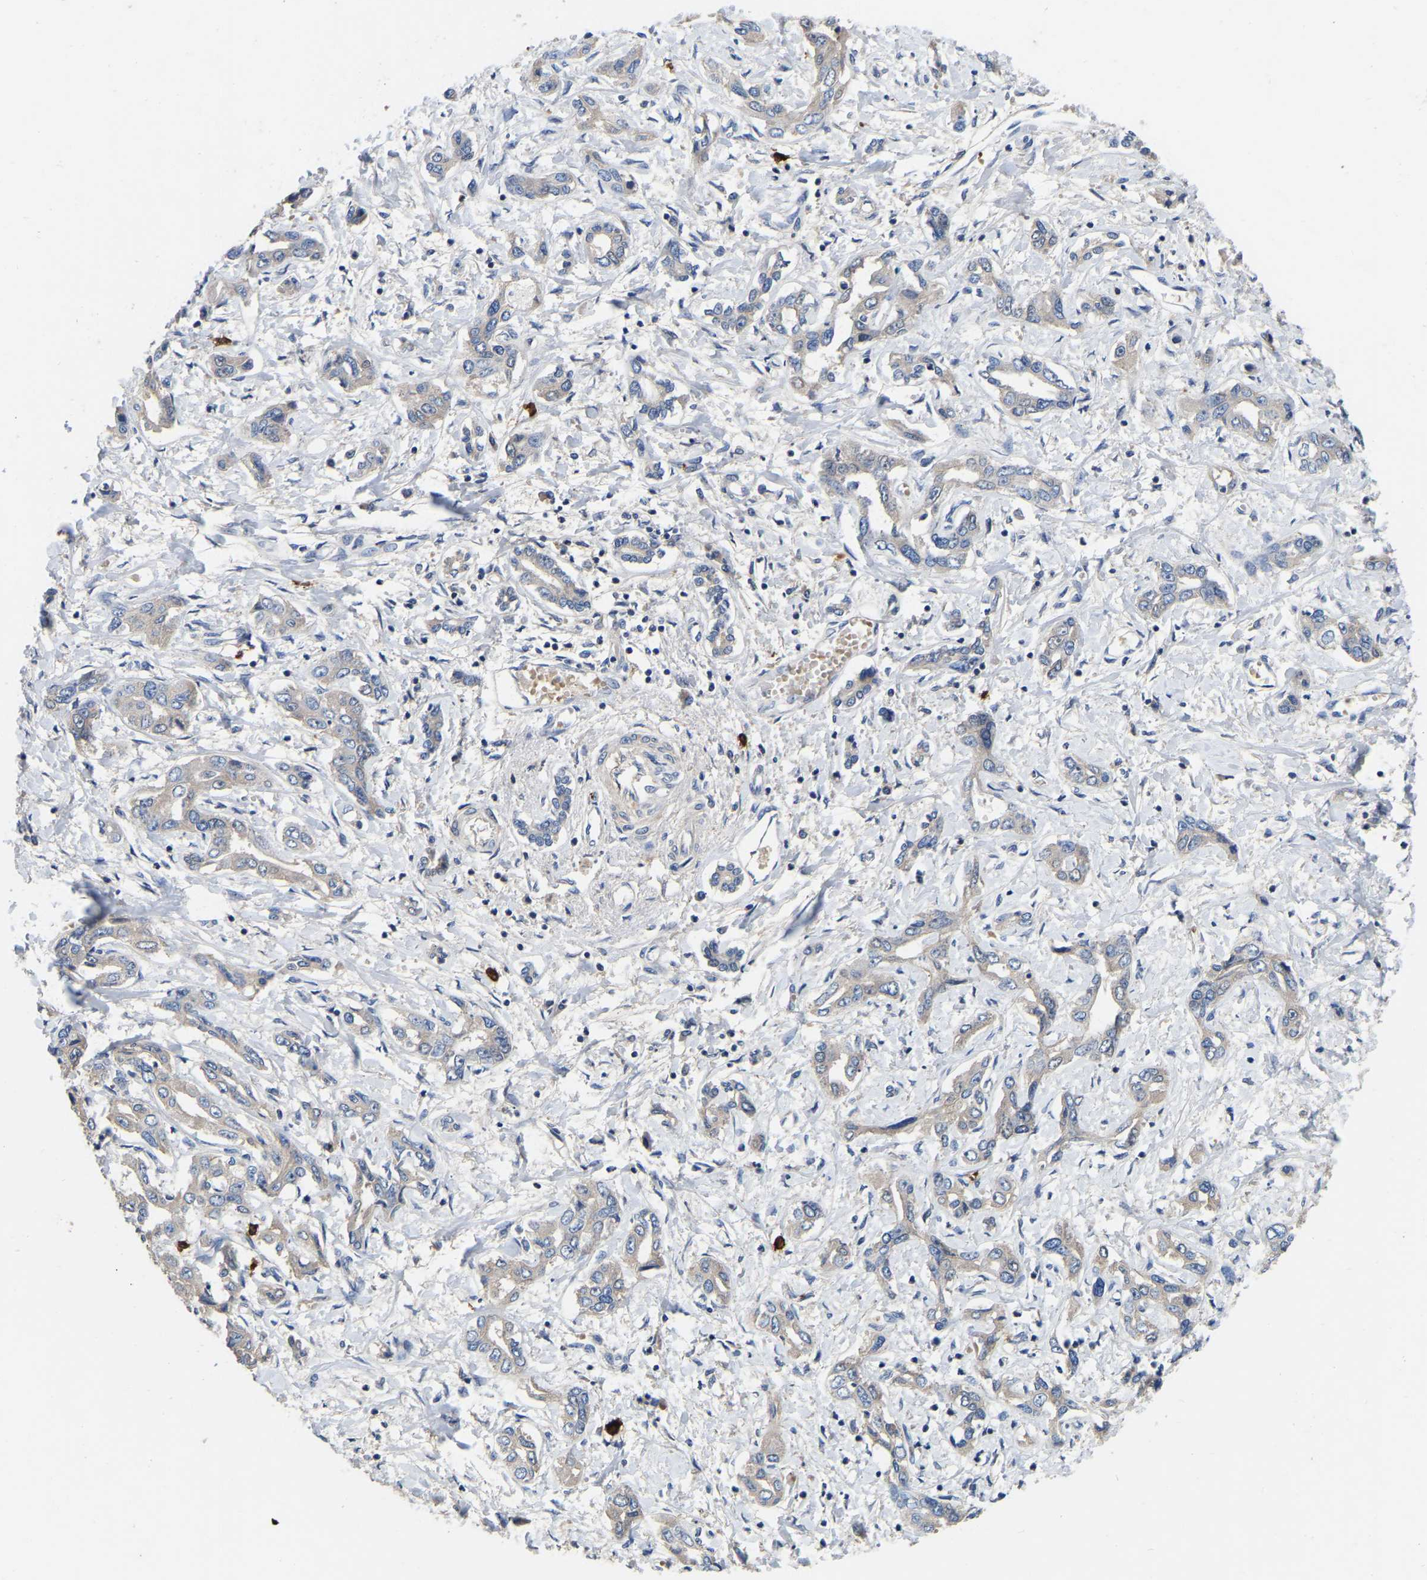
{"staining": {"intensity": "negative", "quantity": "none", "location": "none"}, "tissue": "liver cancer", "cell_type": "Tumor cells", "image_type": "cancer", "snomed": [{"axis": "morphology", "description": "Cholangiocarcinoma"}, {"axis": "topography", "description": "Liver"}], "caption": "DAB immunohistochemical staining of human liver cancer demonstrates no significant expression in tumor cells.", "gene": "RAB27B", "patient": {"sex": "male", "age": 59}}